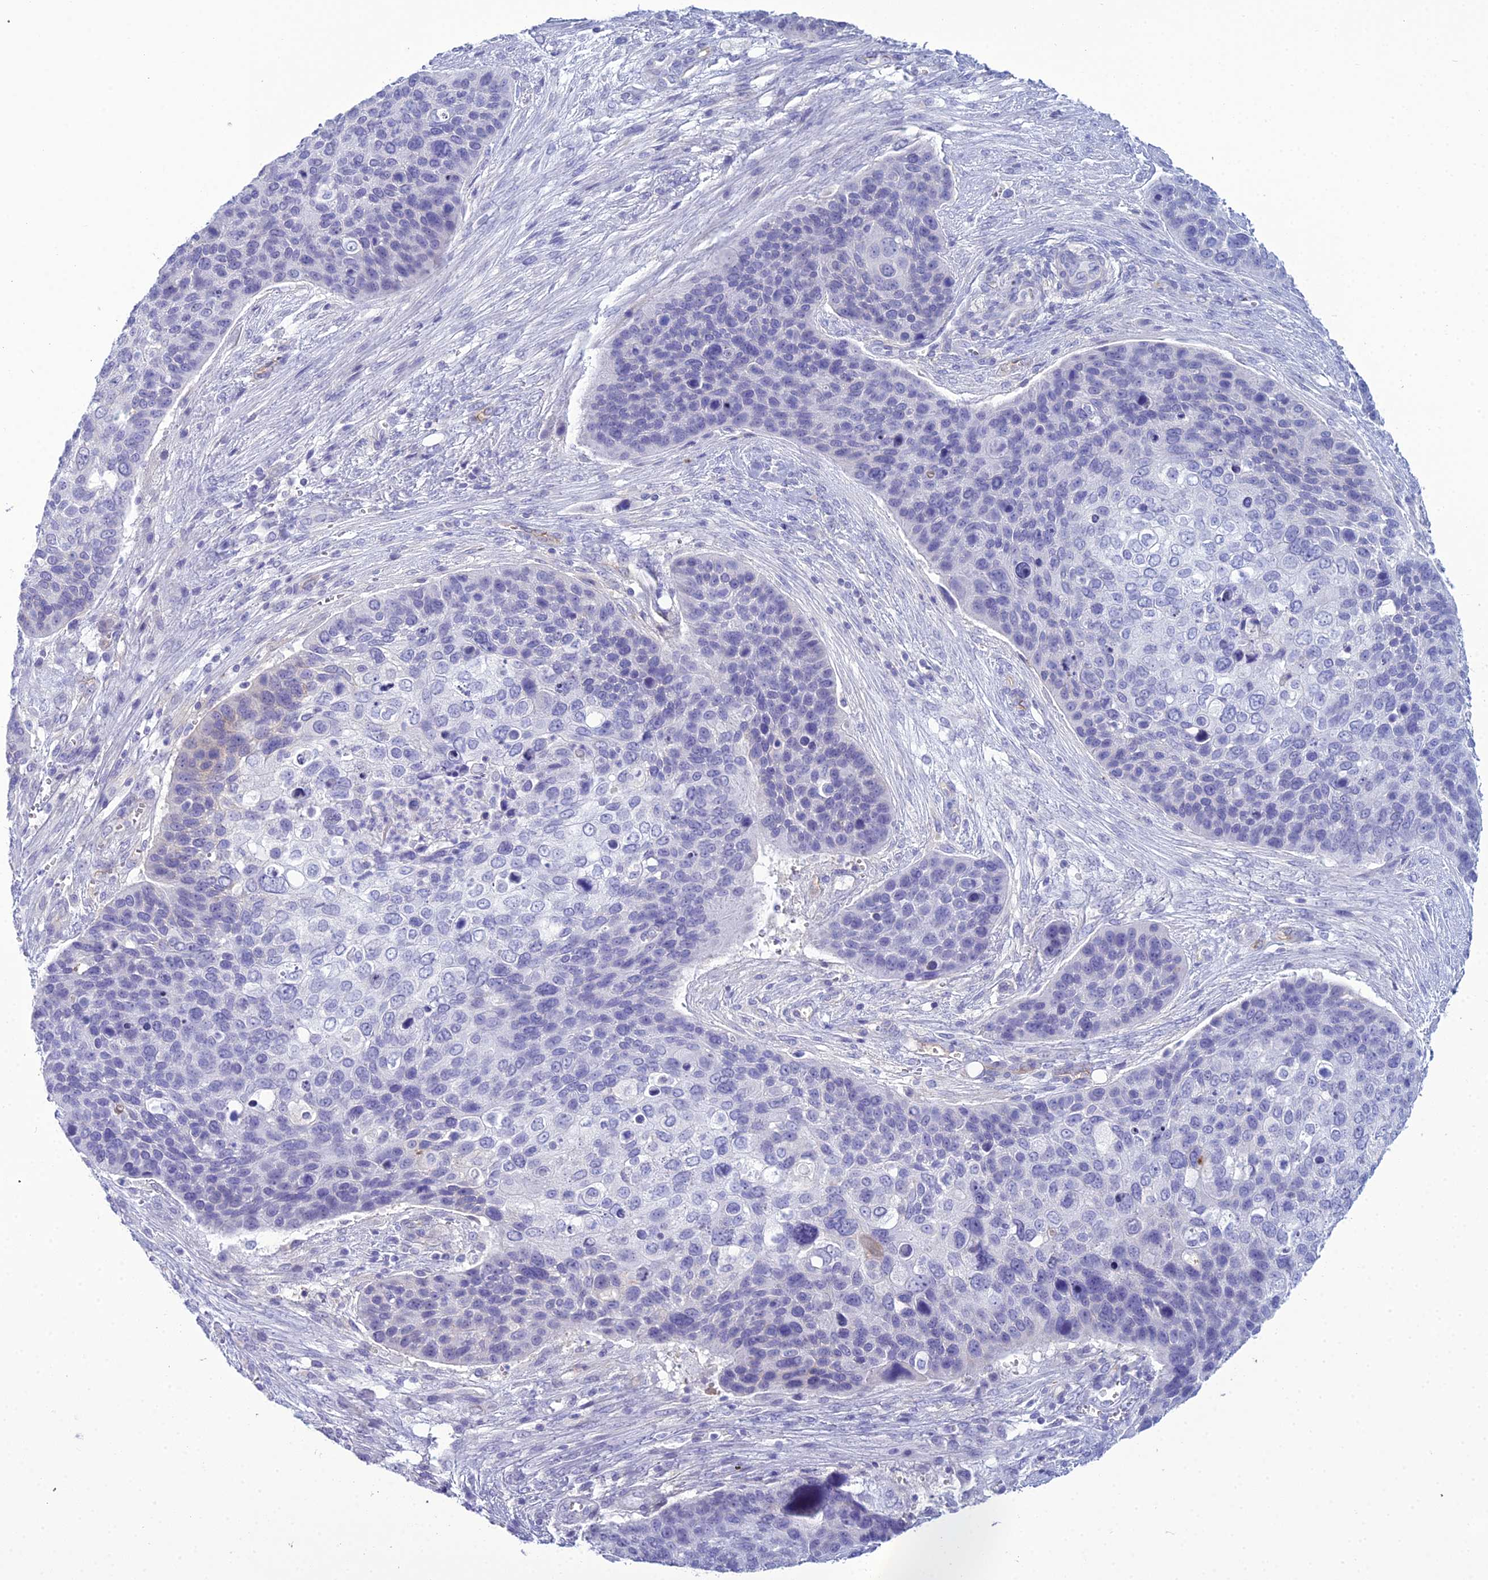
{"staining": {"intensity": "negative", "quantity": "none", "location": "none"}, "tissue": "skin cancer", "cell_type": "Tumor cells", "image_type": "cancer", "snomed": [{"axis": "morphology", "description": "Basal cell carcinoma"}, {"axis": "topography", "description": "Skin"}], "caption": "Protein analysis of skin cancer (basal cell carcinoma) displays no significant expression in tumor cells. (DAB (3,3'-diaminobenzidine) immunohistochemistry, high magnification).", "gene": "ACE", "patient": {"sex": "female", "age": 74}}